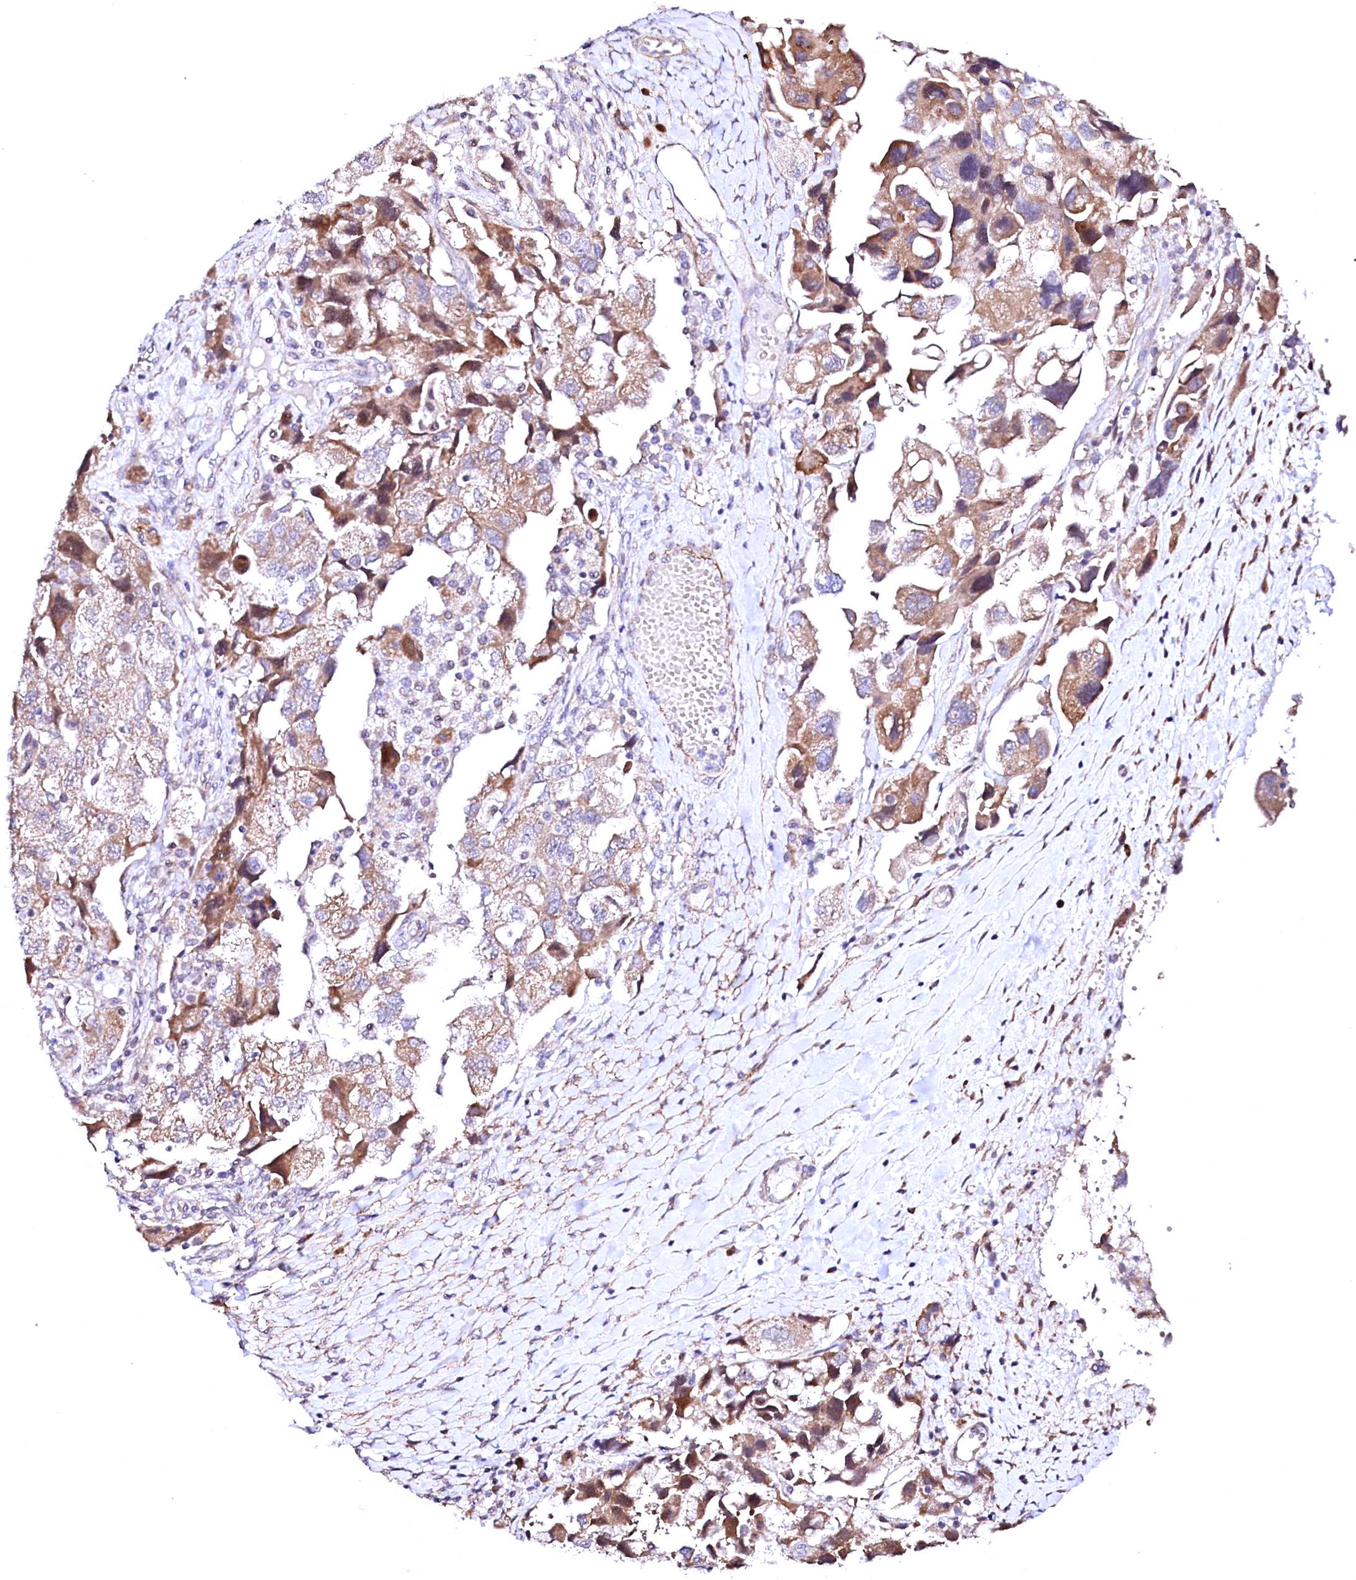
{"staining": {"intensity": "moderate", "quantity": "25%-75%", "location": "cytoplasmic/membranous"}, "tissue": "ovarian cancer", "cell_type": "Tumor cells", "image_type": "cancer", "snomed": [{"axis": "morphology", "description": "Carcinoma, NOS"}, {"axis": "morphology", "description": "Cystadenocarcinoma, serous, NOS"}, {"axis": "topography", "description": "Ovary"}], "caption": "Brown immunohistochemical staining in ovarian cancer (serous cystadenocarcinoma) demonstrates moderate cytoplasmic/membranous staining in approximately 25%-75% of tumor cells.", "gene": "GPR176", "patient": {"sex": "female", "age": 69}}